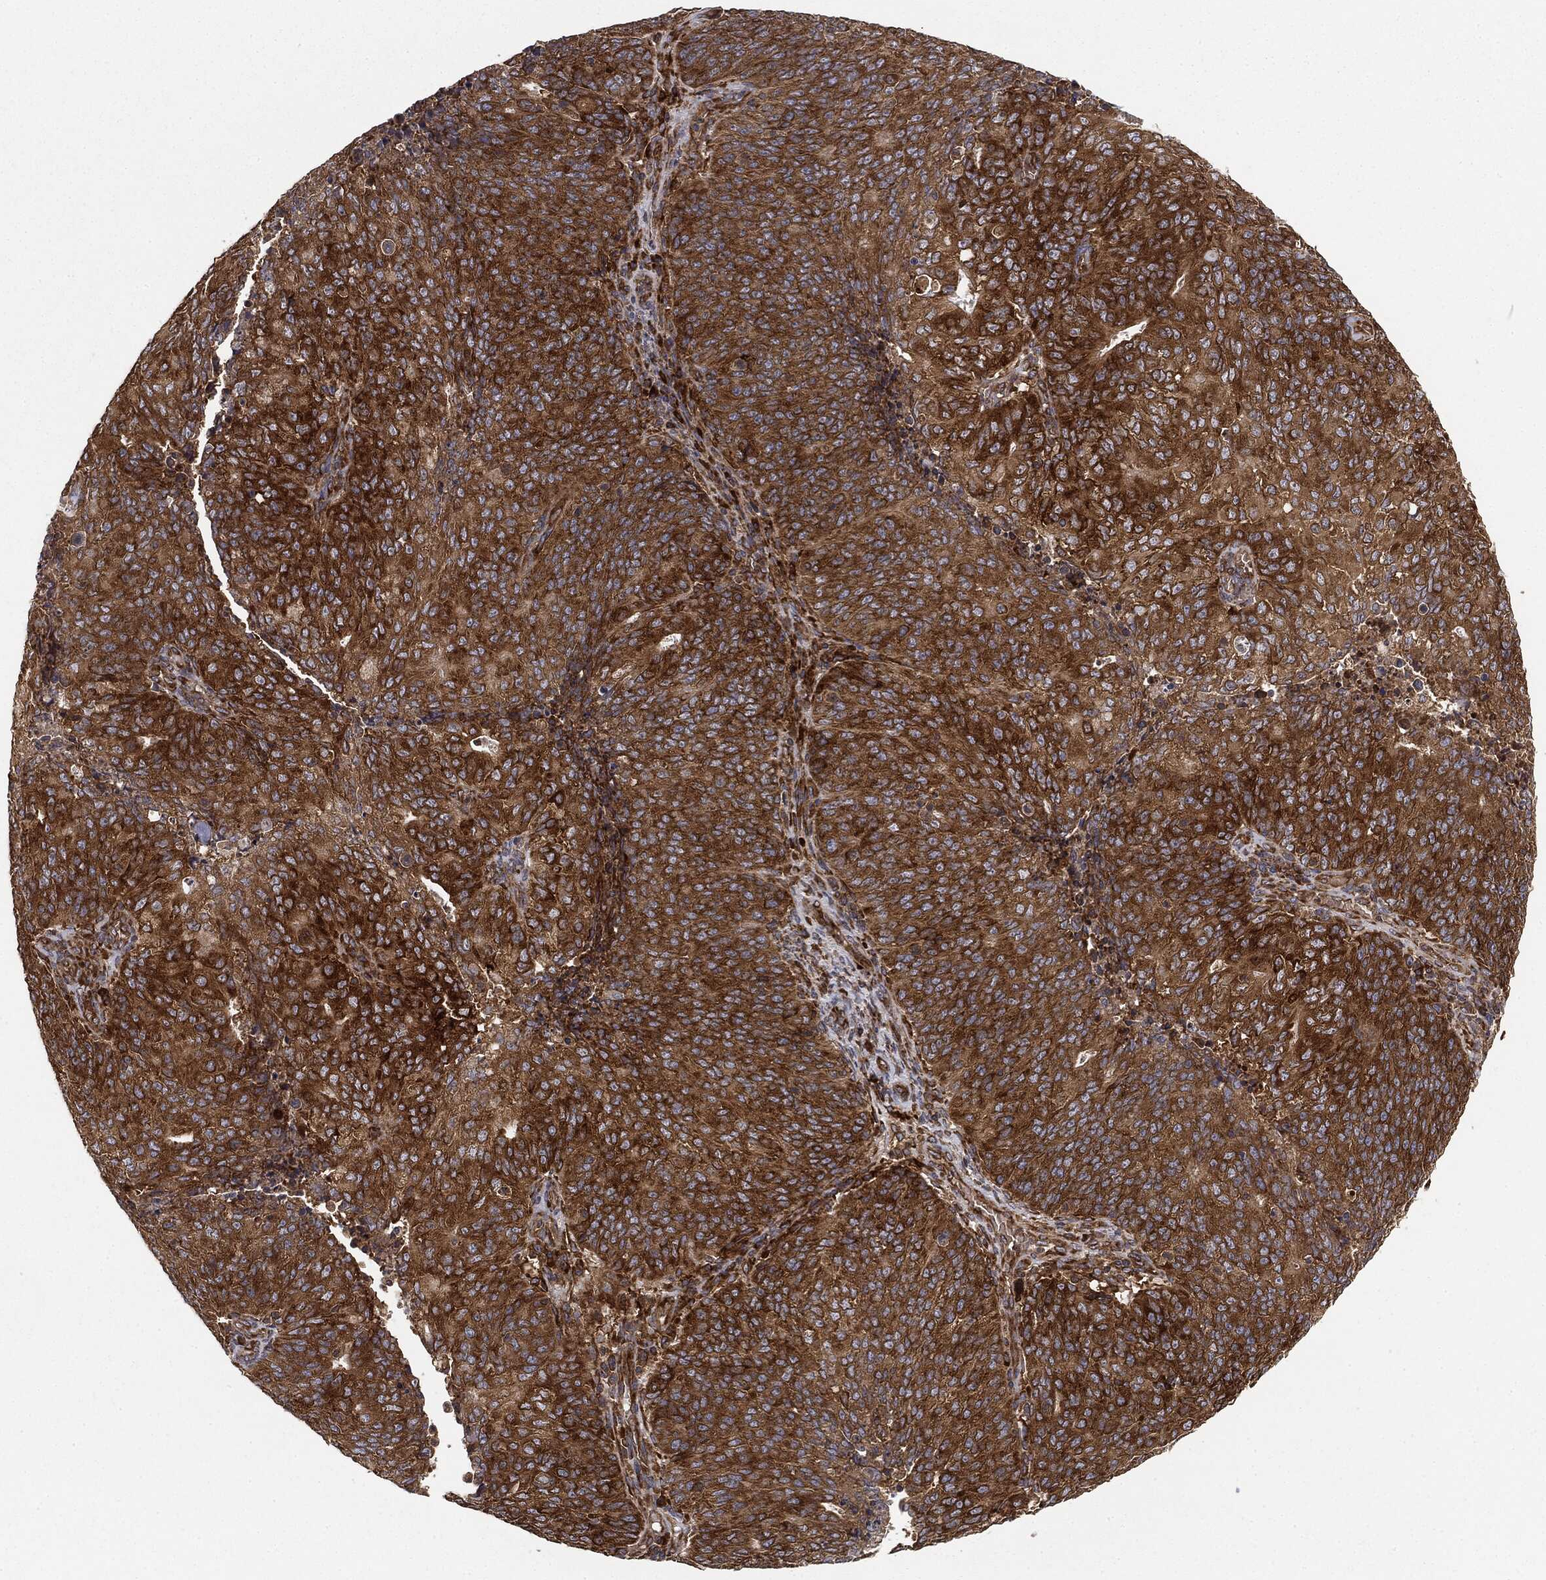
{"staining": {"intensity": "strong", "quantity": ">75%", "location": "cytoplasmic/membranous"}, "tissue": "endometrial cancer", "cell_type": "Tumor cells", "image_type": "cancer", "snomed": [{"axis": "morphology", "description": "Adenocarcinoma, NOS"}, {"axis": "topography", "description": "Endometrium"}], "caption": "High-magnification brightfield microscopy of endometrial cancer stained with DAB (3,3'-diaminobenzidine) (brown) and counterstained with hematoxylin (blue). tumor cells exhibit strong cytoplasmic/membranous expression is appreciated in approximately>75% of cells.", "gene": "EIF2AK2", "patient": {"sex": "female", "age": 82}}